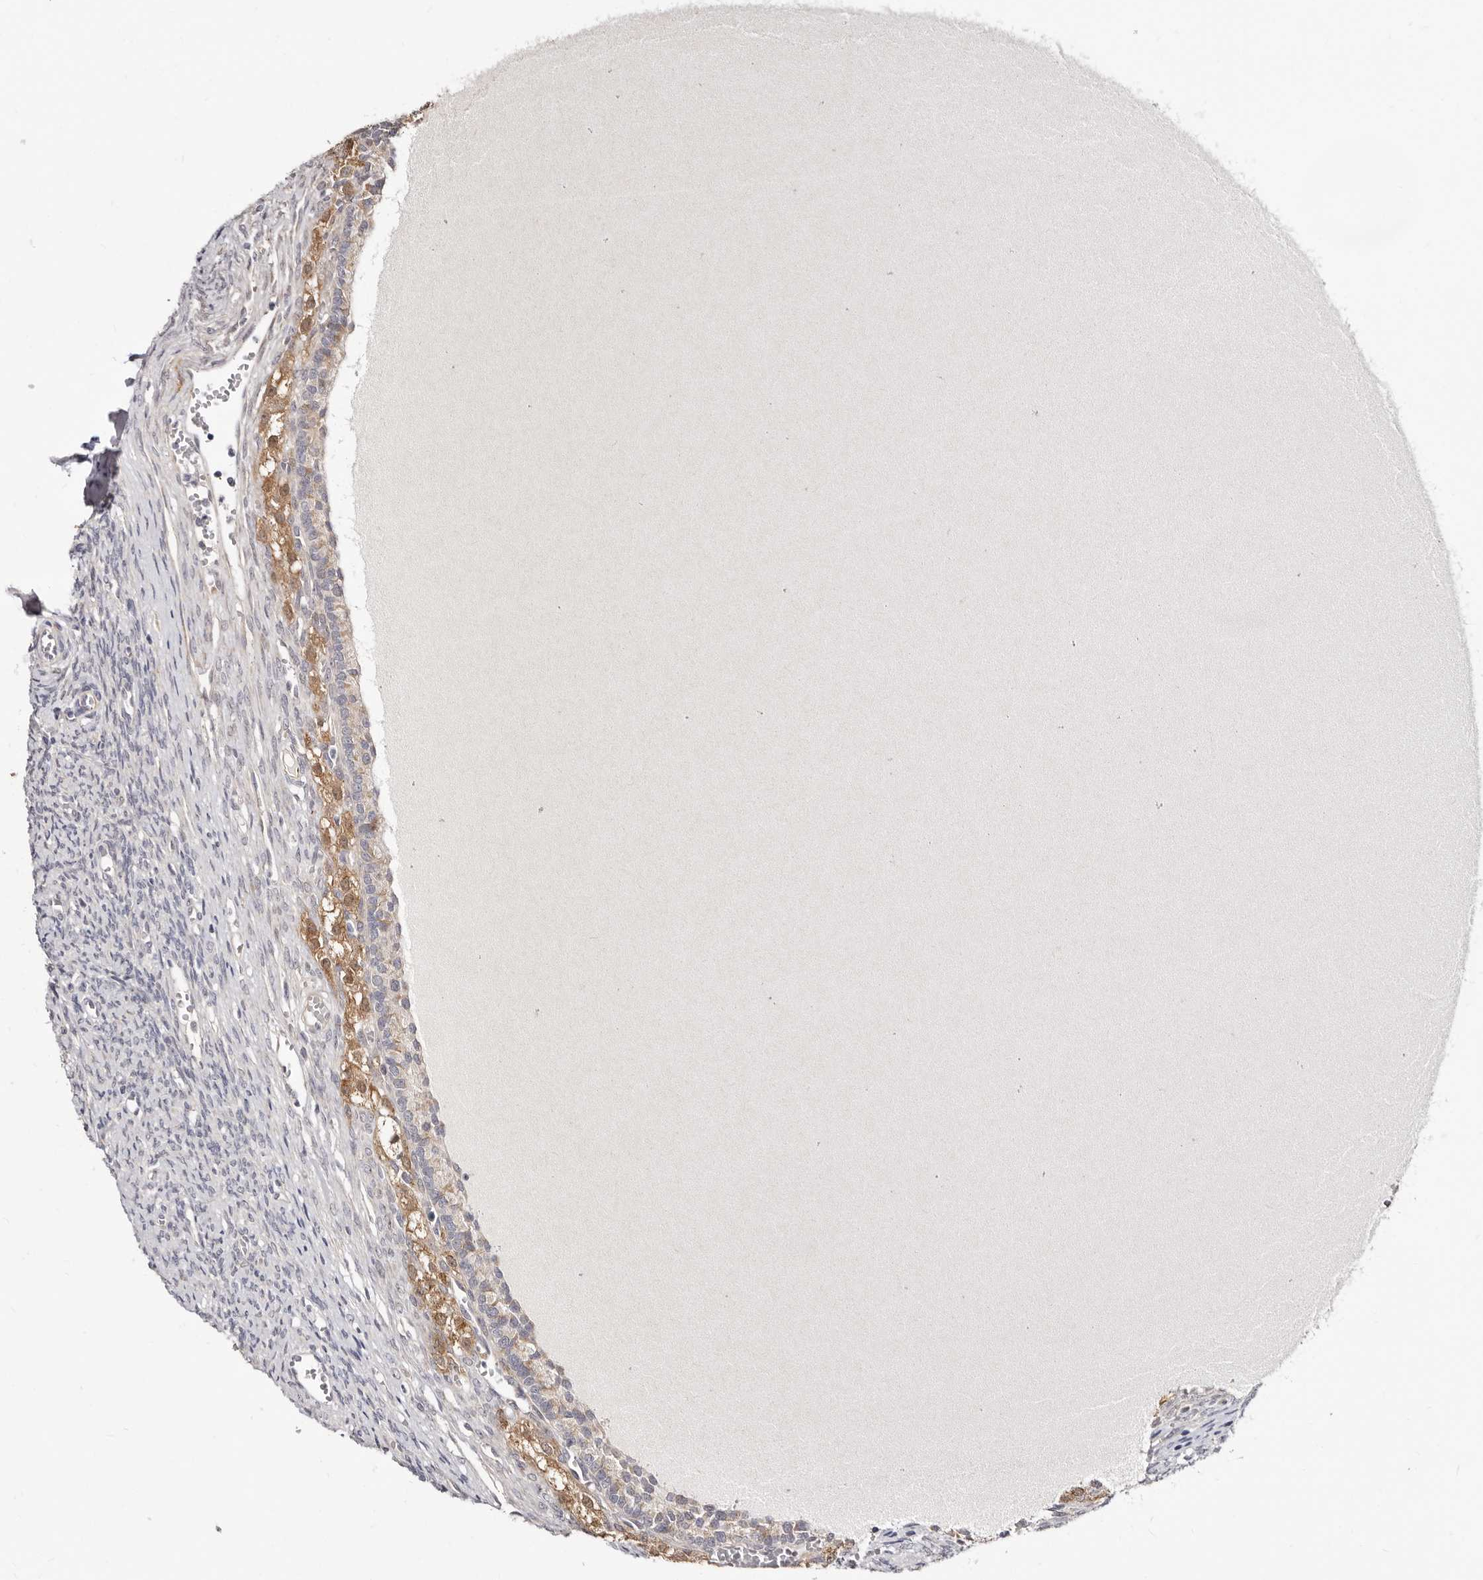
{"staining": {"intensity": "weak", "quantity": "<25%", "location": "cytoplasmic/membranous"}, "tissue": "ovary", "cell_type": "Follicle cells", "image_type": "normal", "snomed": [{"axis": "morphology", "description": "Normal tissue, NOS"}, {"axis": "topography", "description": "Ovary"}], "caption": "Immunohistochemical staining of benign human ovary shows no significant positivity in follicle cells. (DAB immunohistochemistry (IHC) with hematoxylin counter stain).", "gene": "KLHL4", "patient": {"sex": "female", "age": 41}}